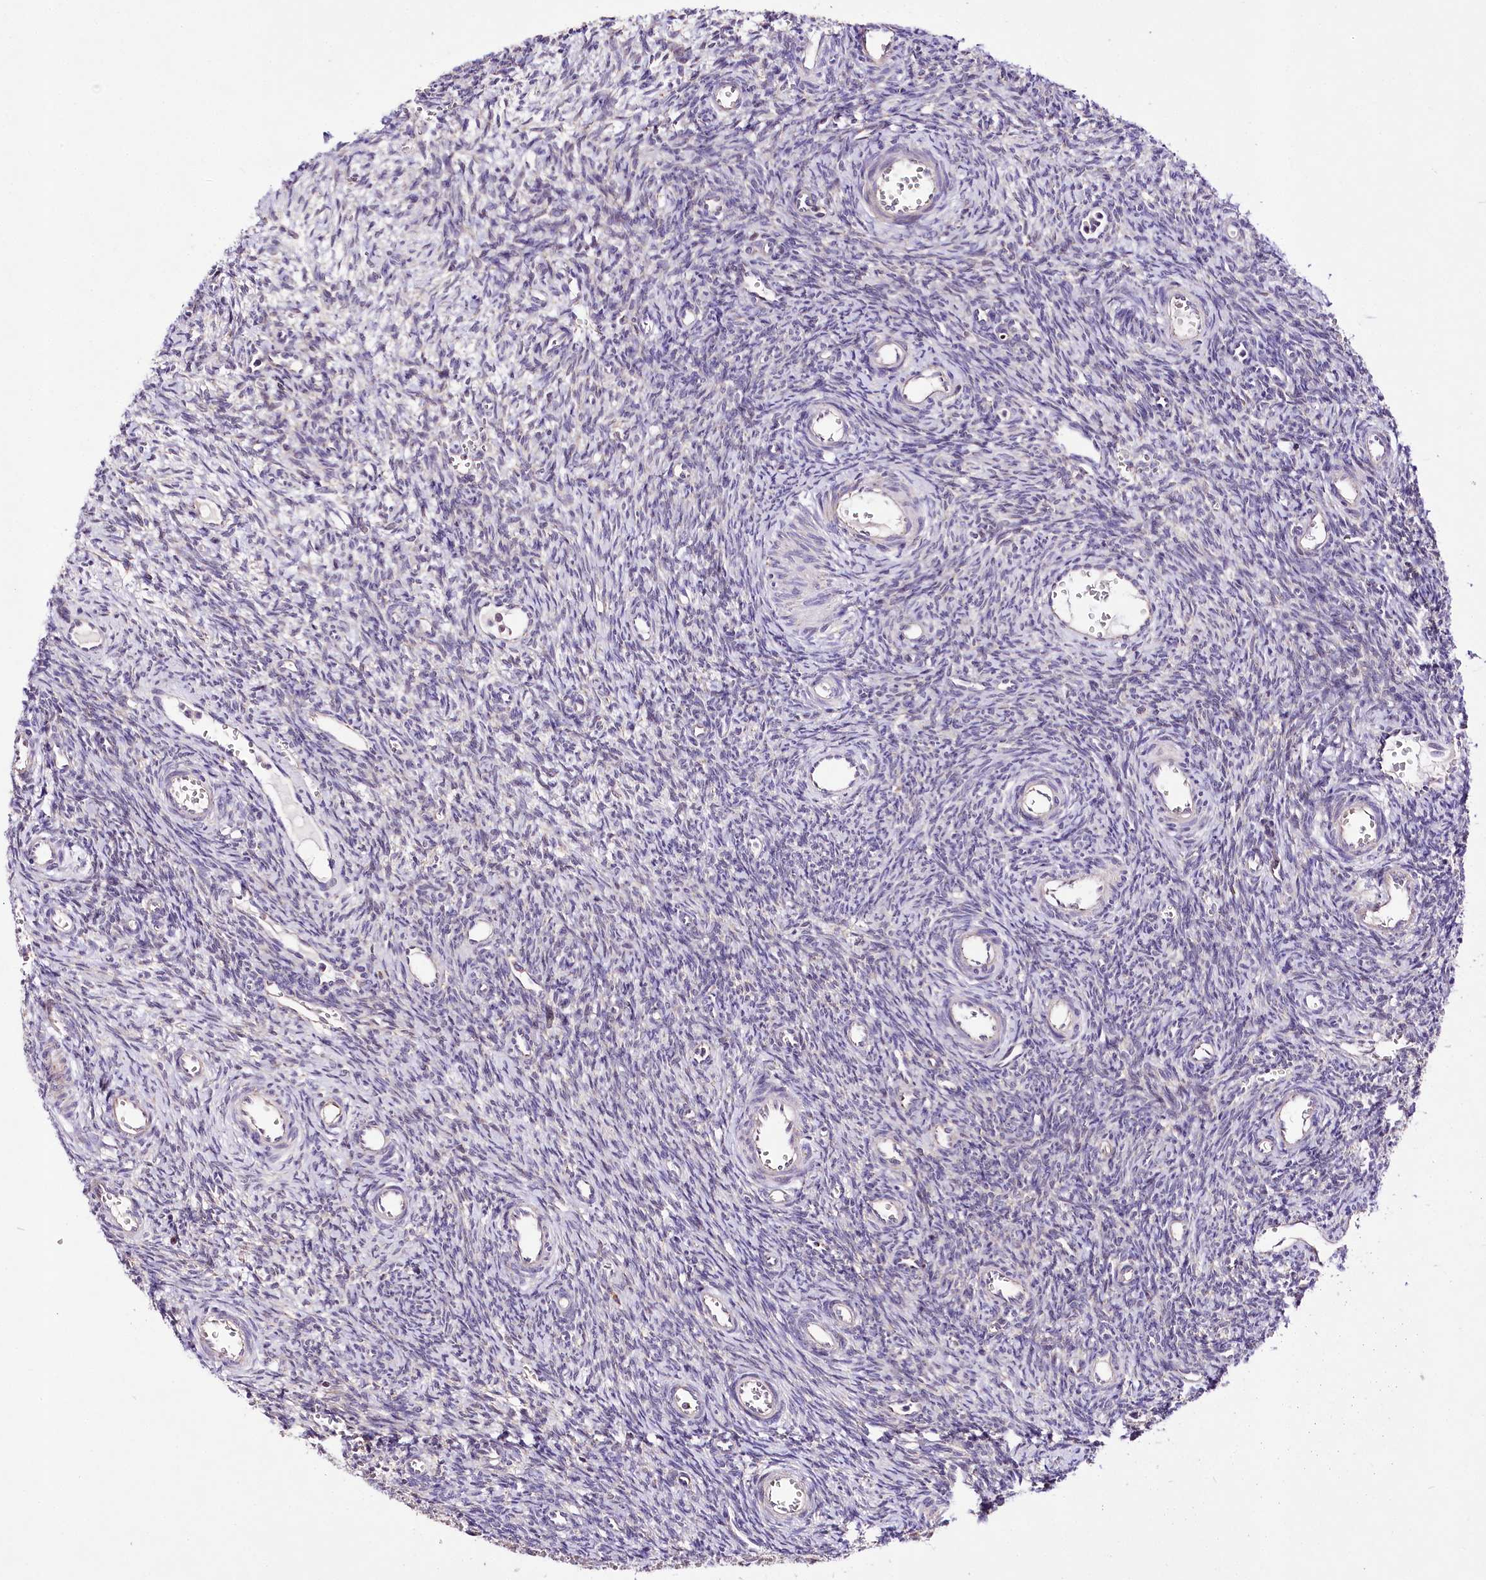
{"staining": {"intensity": "negative", "quantity": "none", "location": "none"}, "tissue": "ovary", "cell_type": "Ovarian stroma cells", "image_type": "normal", "snomed": [{"axis": "morphology", "description": "Normal tissue, NOS"}, {"axis": "topography", "description": "Ovary"}], "caption": "Histopathology image shows no significant protein positivity in ovarian stroma cells of benign ovary. Nuclei are stained in blue.", "gene": "ATE1", "patient": {"sex": "female", "age": 39}}